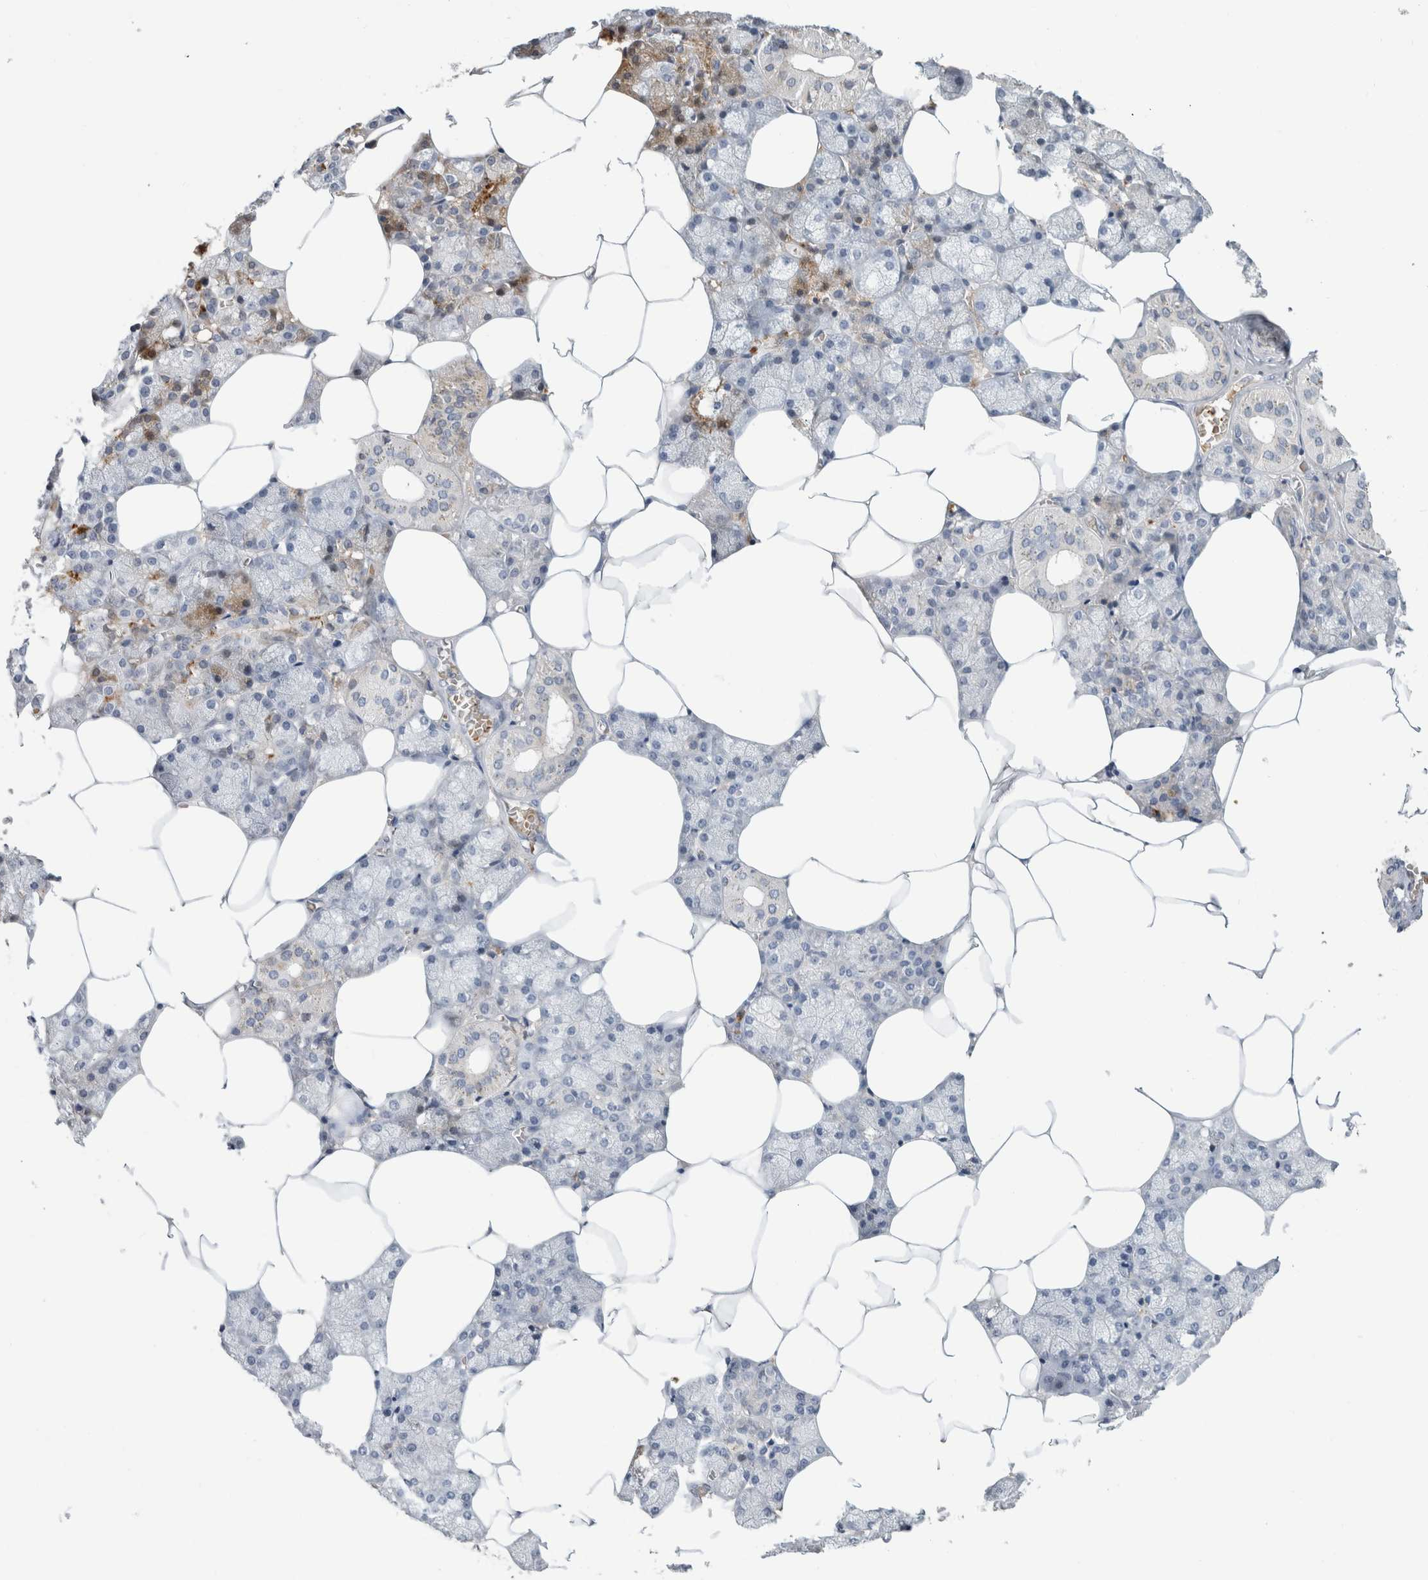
{"staining": {"intensity": "negative", "quantity": "none", "location": "none"}, "tissue": "salivary gland", "cell_type": "Glandular cells", "image_type": "normal", "snomed": [{"axis": "morphology", "description": "Normal tissue, NOS"}, {"axis": "topography", "description": "Salivary gland"}], "caption": "A high-resolution micrograph shows immunohistochemistry (IHC) staining of normal salivary gland, which demonstrates no significant staining in glandular cells.", "gene": "CA1", "patient": {"sex": "male", "age": 62}}